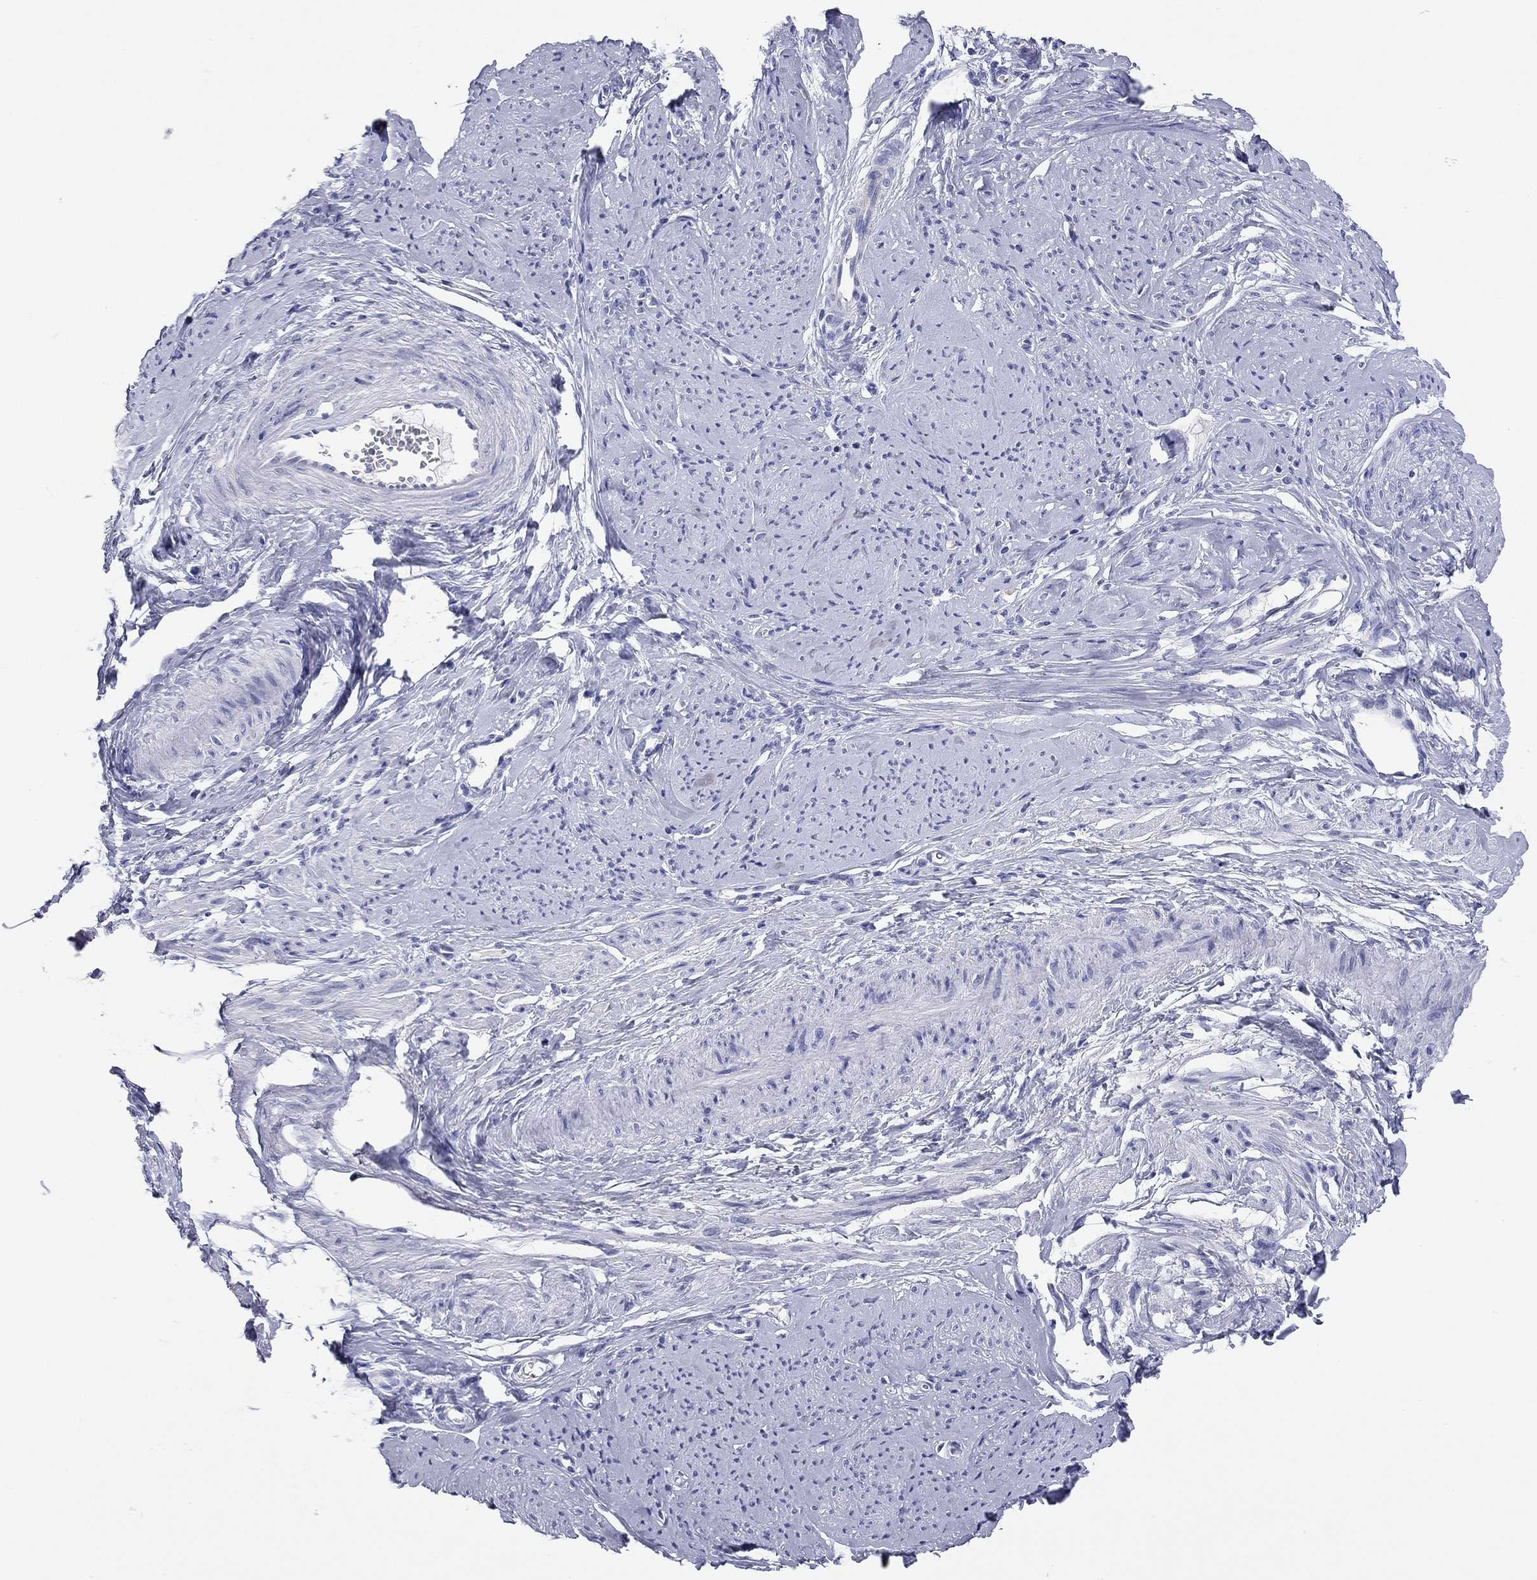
{"staining": {"intensity": "negative", "quantity": "none", "location": "none"}, "tissue": "smooth muscle", "cell_type": "Smooth muscle cells", "image_type": "normal", "snomed": [{"axis": "morphology", "description": "Normal tissue, NOS"}, {"axis": "topography", "description": "Smooth muscle"}], "caption": "A micrograph of smooth muscle stained for a protein reveals no brown staining in smooth muscle cells. (Brightfield microscopy of DAB IHC at high magnification).", "gene": "ENSG00000269035", "patient": {"sex": "female", "age": 48}}